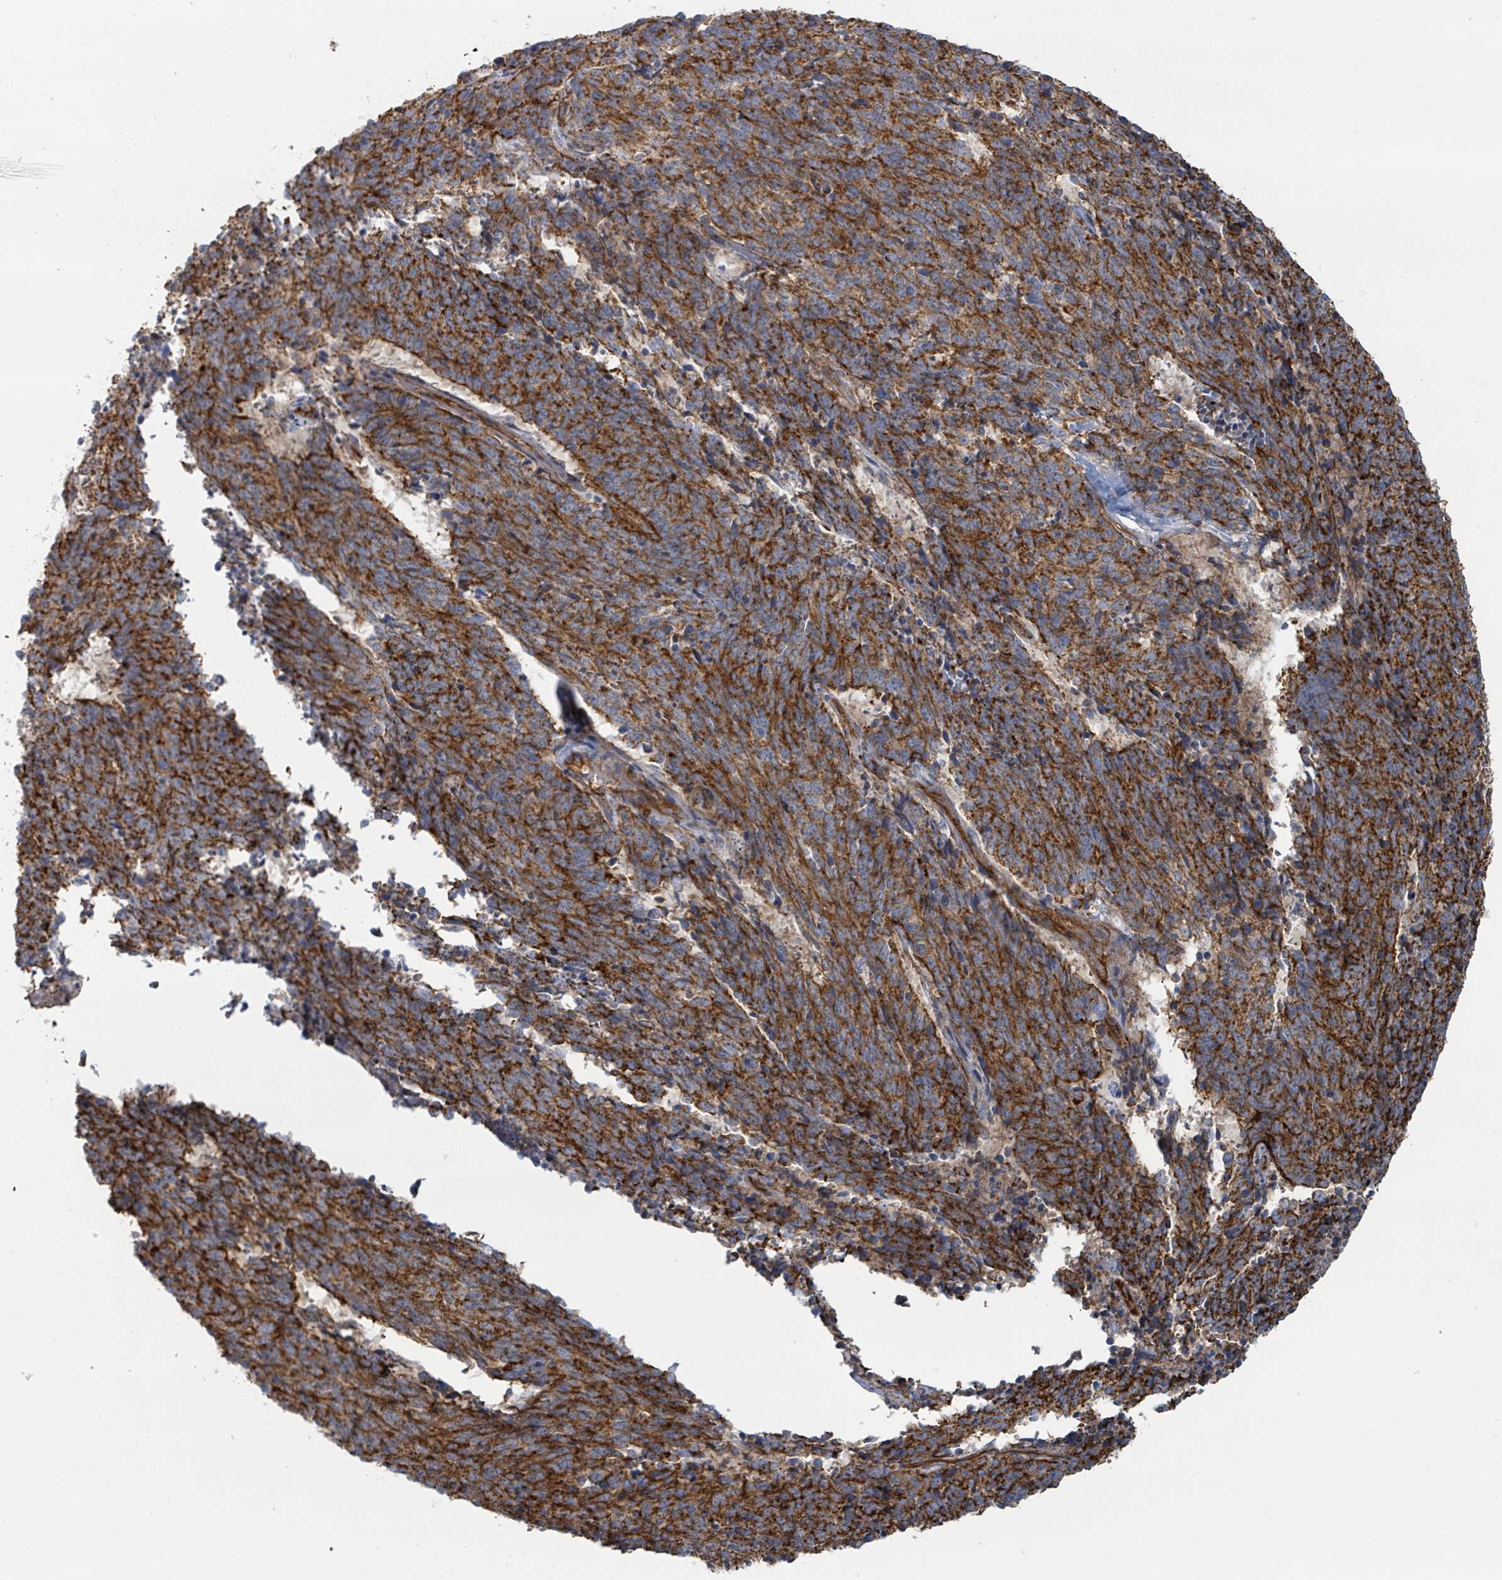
{"staining": {"intensity": "strong", "quantity": ">75%", "location": "cytoplasmic/membranous"}, "tissue": "cervical cancer", "cell_type": "Tumor cells", "image_type": "cancer", "snomed": [{"axis": "morphology", "description": "Squamous cell carcinoma, NOS"}, {"axis": "topography", "description": "Cervix"}], "caption": "Immunohistochemistry (IHC) photomicrograph of neoplastic tissue: human cervical cancer stained using IHC reveals high levels of strong protein expression localized specifically in the cytoplasmic/membranous of tumor cells, appearing as a cytoplasmic/membranous brown color.", "gene": "LDOC1", "patient": {"sex": "female", "age": 29}}